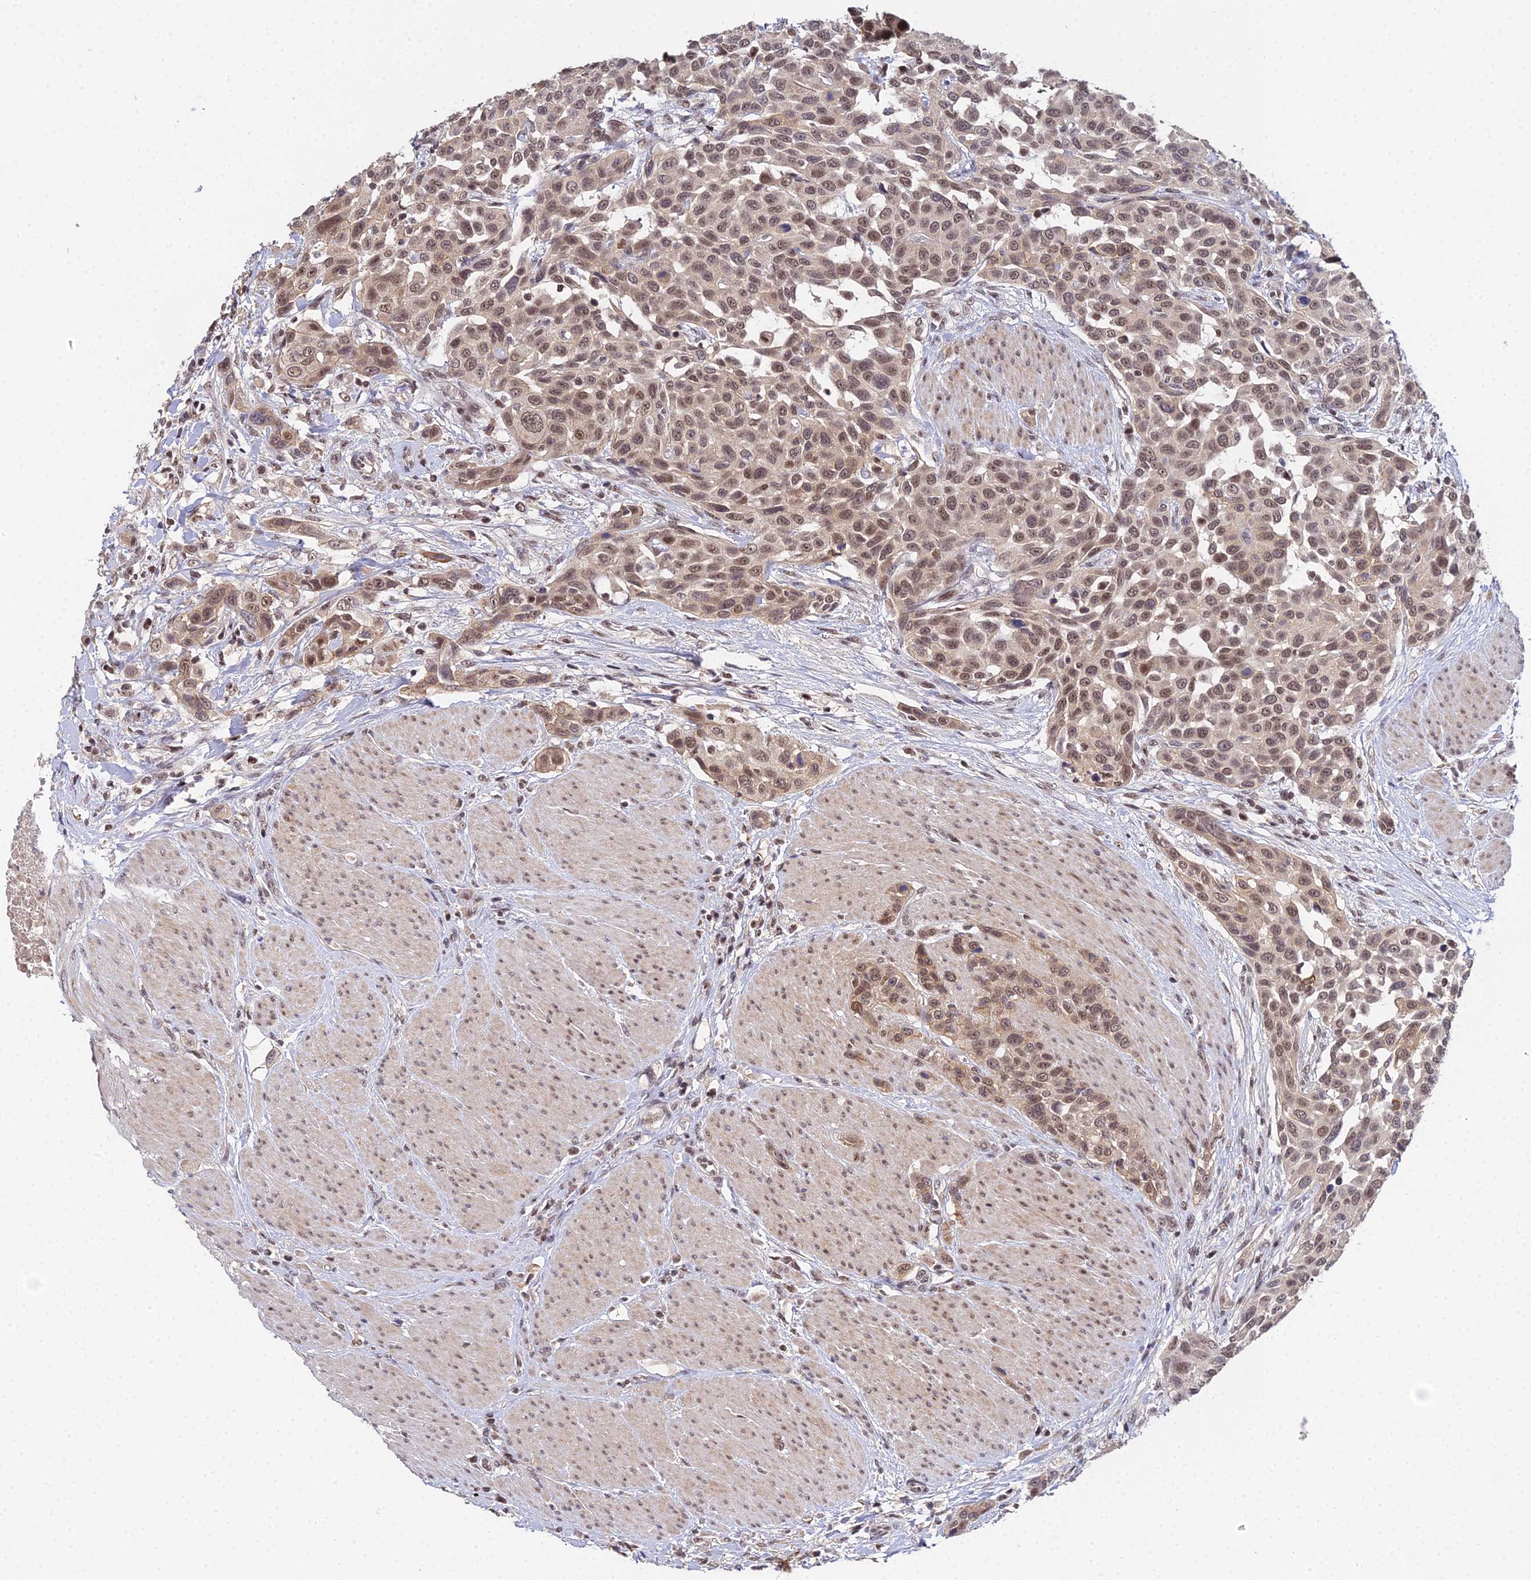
{"staining": {"intensity": "moderate", "quantity": ">75%", "location": "nuclear"}, "tissue": "urothelial cancer", "cell_type": "Tumor cells", "image_type": "cancer", "snomed": [{"axis": "morphology", "description": "Urothelial carcinoma, High grade"}, {"axis": "topography", "description": "Urinary bladder"}], "caption": "Immunohistochemistry staining of high-grade urothelial carcinoma, which demonstrates medium levels of moderate nuclear expression in about >75% of tumor cells indicating moderate nuclear protein expression. The staining was performed using DAB (brown) for protein detection and nuclei were counterstained in hematoxylin (blue).", "gene": "ERCC5", "patient": {"sex": "male", "age": 50}}